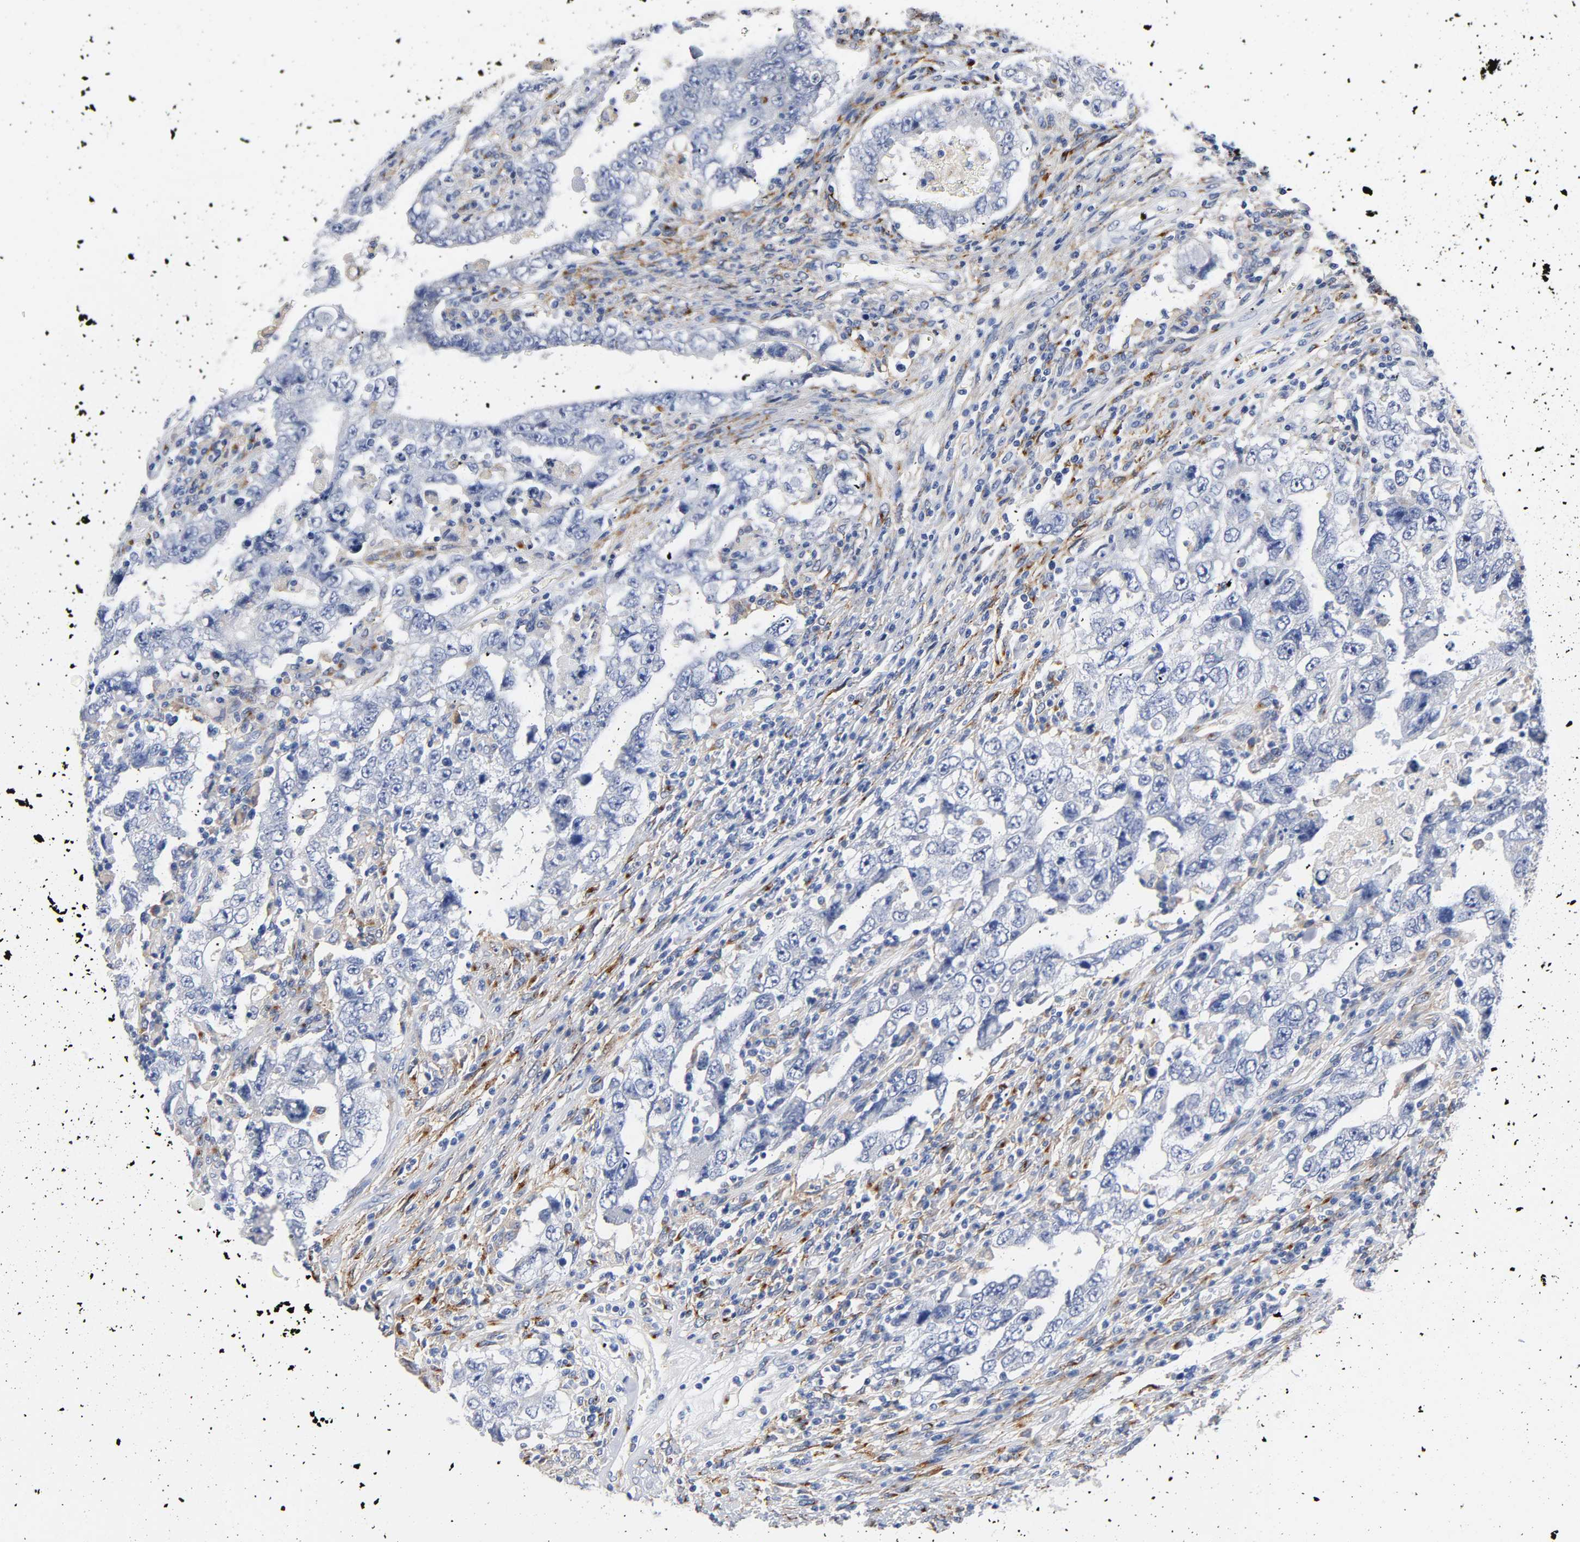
{"staining": {"intensity": "negative", "quantity": "none", "location": "none"}, "tissue": "testis cancer", "cell_type": "Tumor cells", "image_type": "cancer", "snomed": [{"axis": "morphology", "description": "Carcinoma, Embryonal, NOS"}, {"axis": "topography", "description": "Testis"}], "caption": "DAB immunohistochemical staining of human testis cancer (embryonal carcinoma) shows no significant positivity in tumor cells.", "gene": "LRP1", "patient": {"sex": "male", "age": 26}}